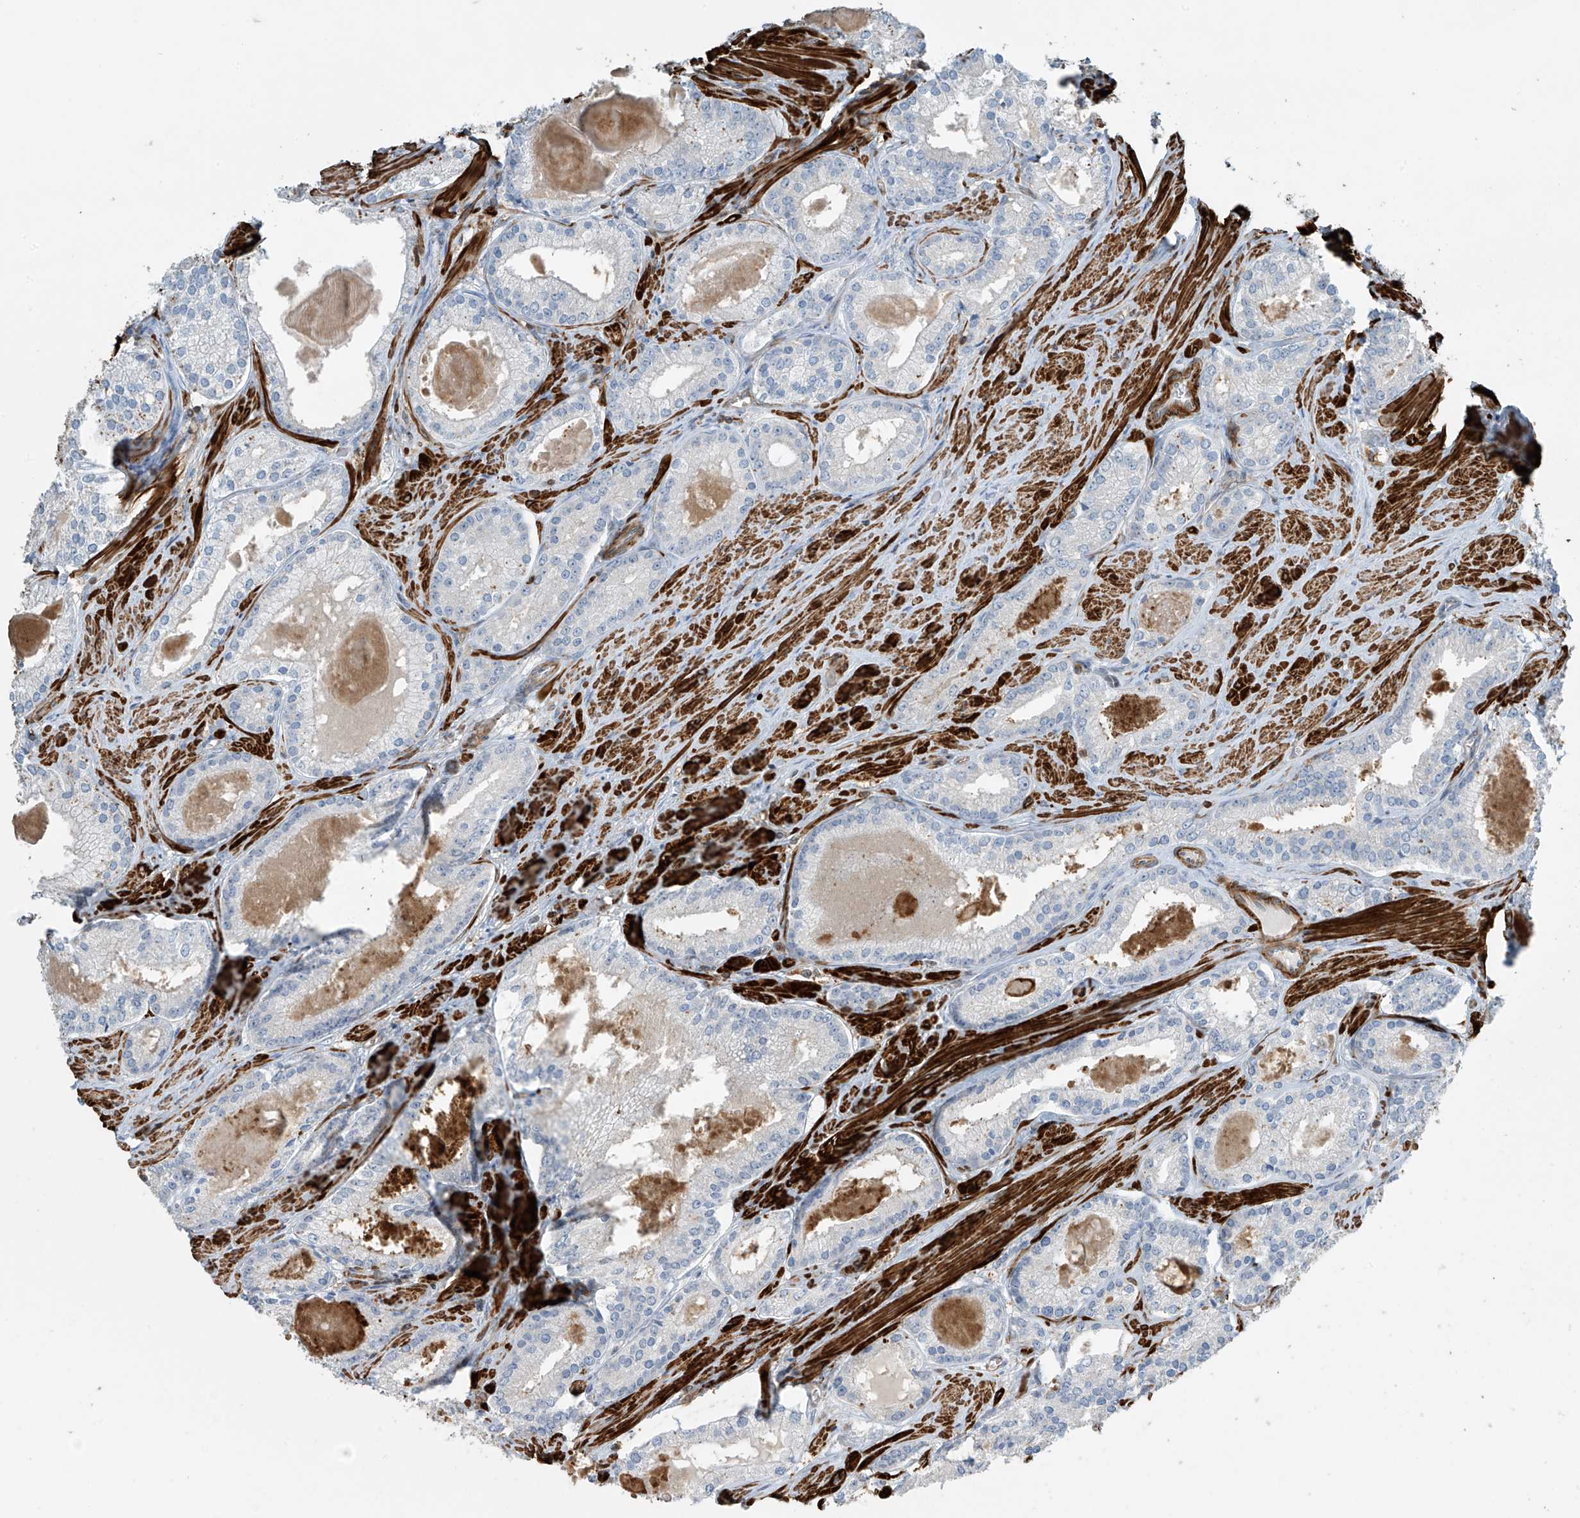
{"staining": {"intensity": "negative", "quantity": "none", "location": "none"}, "tissue": "prostate cancer", "cell_type": "Tumor cells", "image_type": "cancer", "snomed": [{"axis": "morphology", "description": "Adenocarcinoma, Low grade"}, {"axis": "topography", "description": "Prostate"}], "caption": "Tumor cells show no significant staining in prostate cancer.", "gene": "SH3BGRL3", "patient": {"sex": "male", "age": 54}}